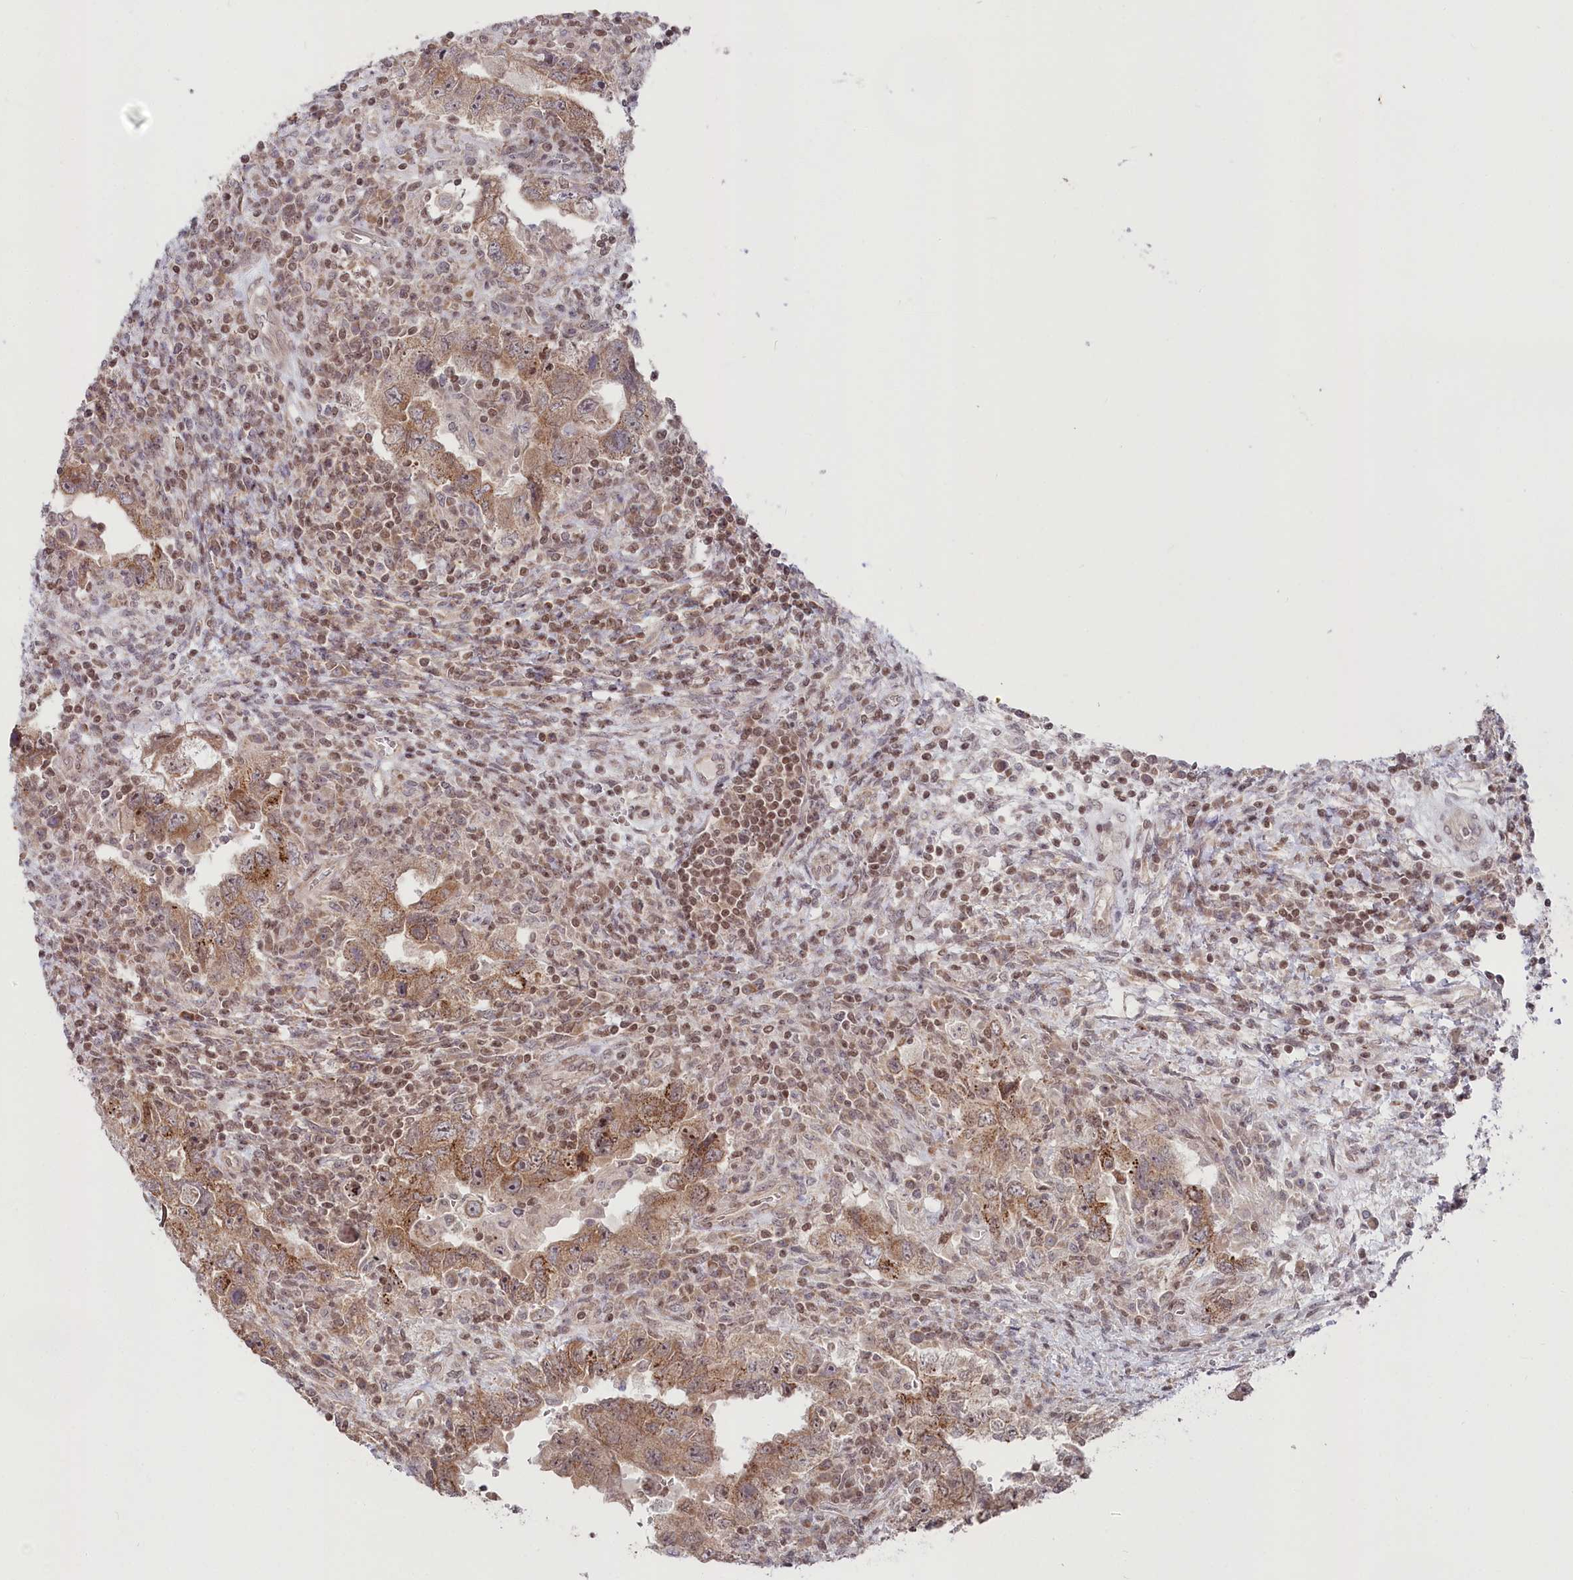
{"staining": {"intensity": "moderate", "quantity": ">75%", "location": "cytoplasmic/membranous"}, "tissue": "testis cancer", "cell_type": "Tumor cells", "image_type": "cancer", "snomed": [{"axis": "morphology", "description": "Carcinoma, Embryonal, NOS"}, {"axis": "topography", "description": "Testis"}], "caption": "This is an image of immunohistochemistry staining of testis embryonal carcinoma, which shows moderate expression in the cytoplasmic/membranous of tumor cells.", "gene": "CGGBP1", "patient": {"sex": "male", "age": 26}}